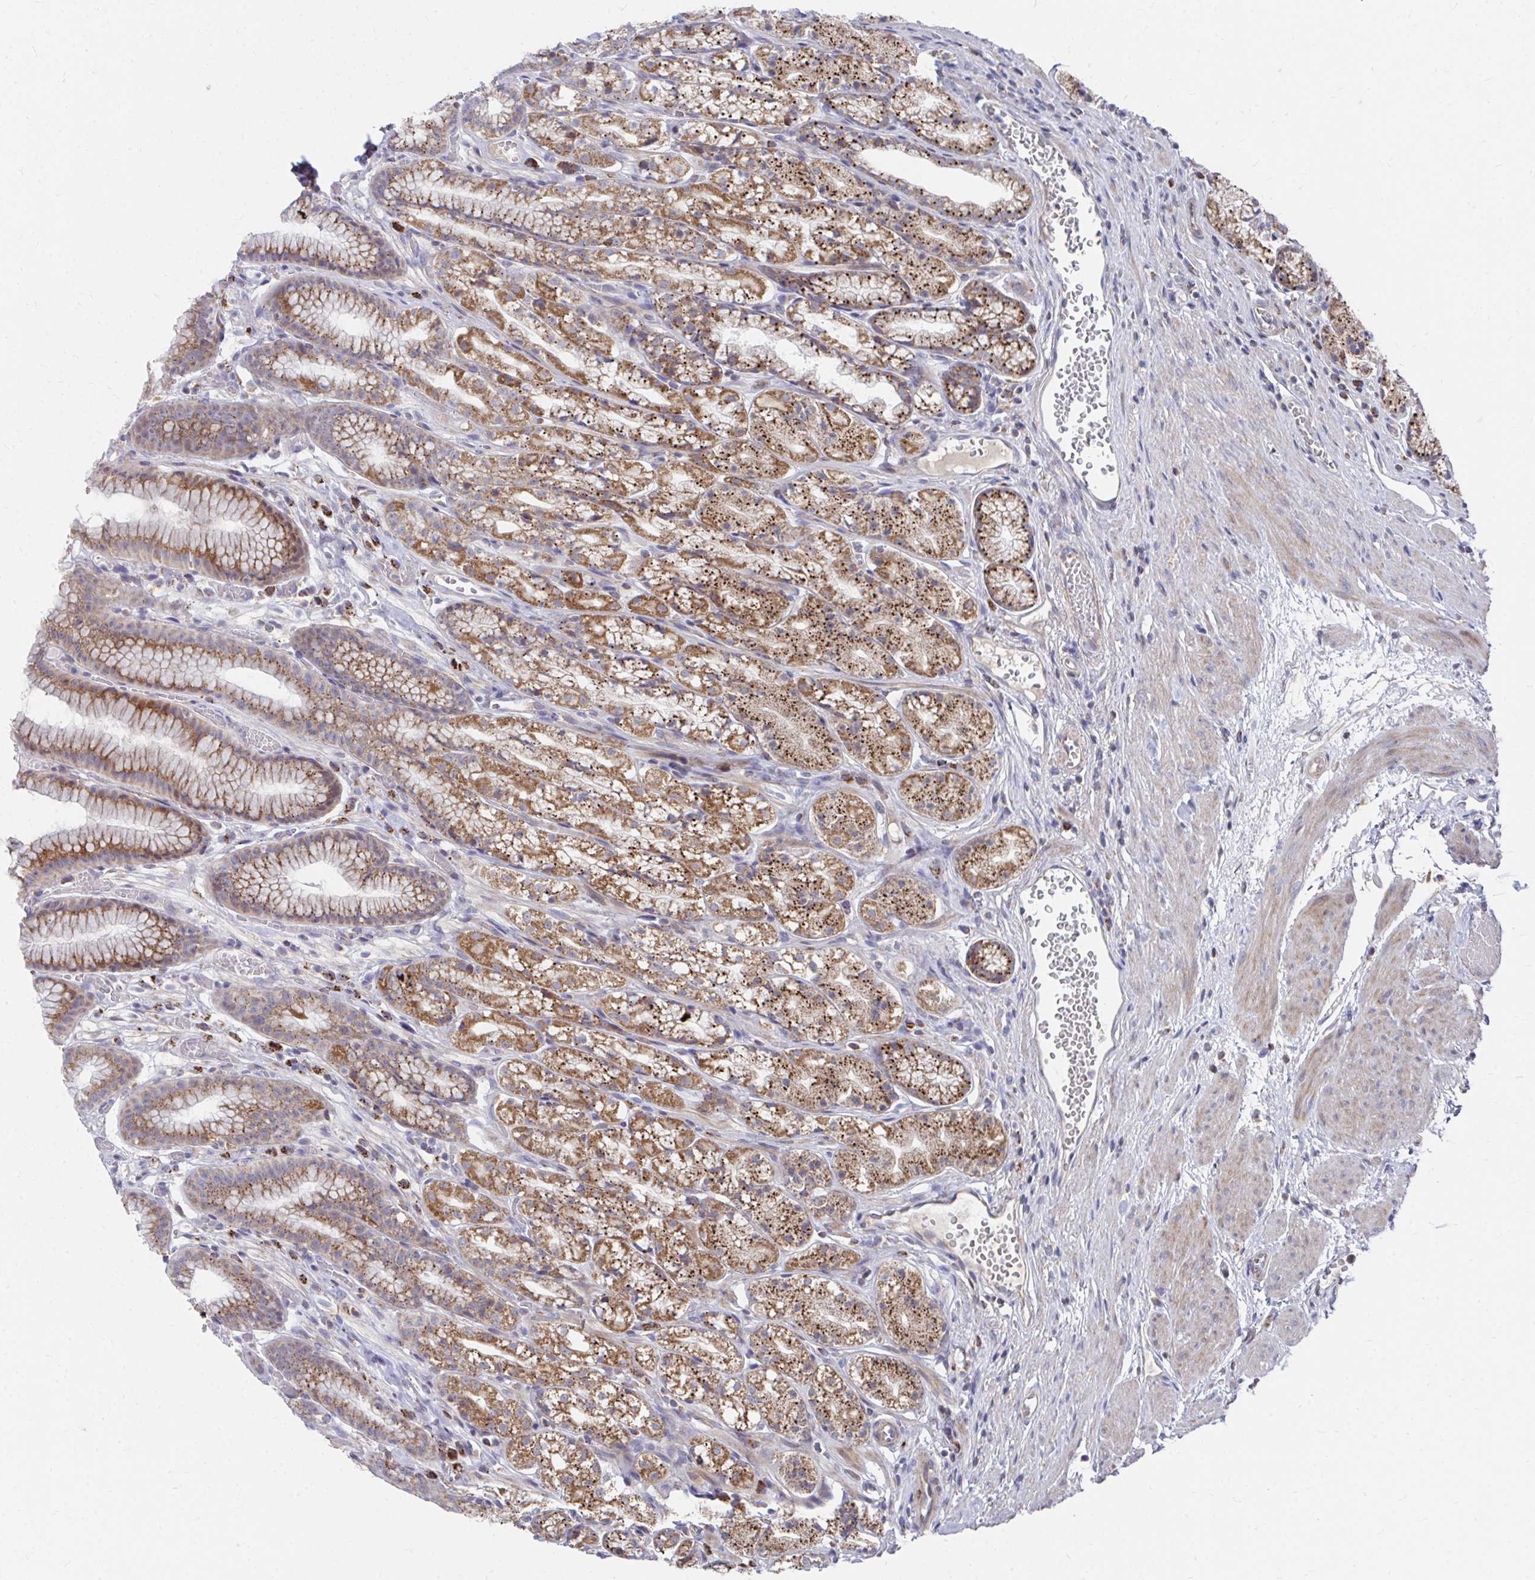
{"staining": {"intensity": "moderate", "quantity": ">75%", "location": "cytoplasmic/membranous"}, "tissue": "stomach", "cell_type": "Glandular cells", "image_type": "normal", "snomed": [{"axis": "morphology", "description": "Normal tissue, NOS"}, {"axis": "topography", "description": "Smooth muscle"}, {"axis": "topography", "description": "Stomach"}], "caption": "Approximately >75% of glandular cells in normal stomach exhibit moderate cytoplasmic/membranous protein expression as visualized by brown immunohistochemical staining.", "gene": "PEX3", "patient": {"sex": "male", "age": 70}}